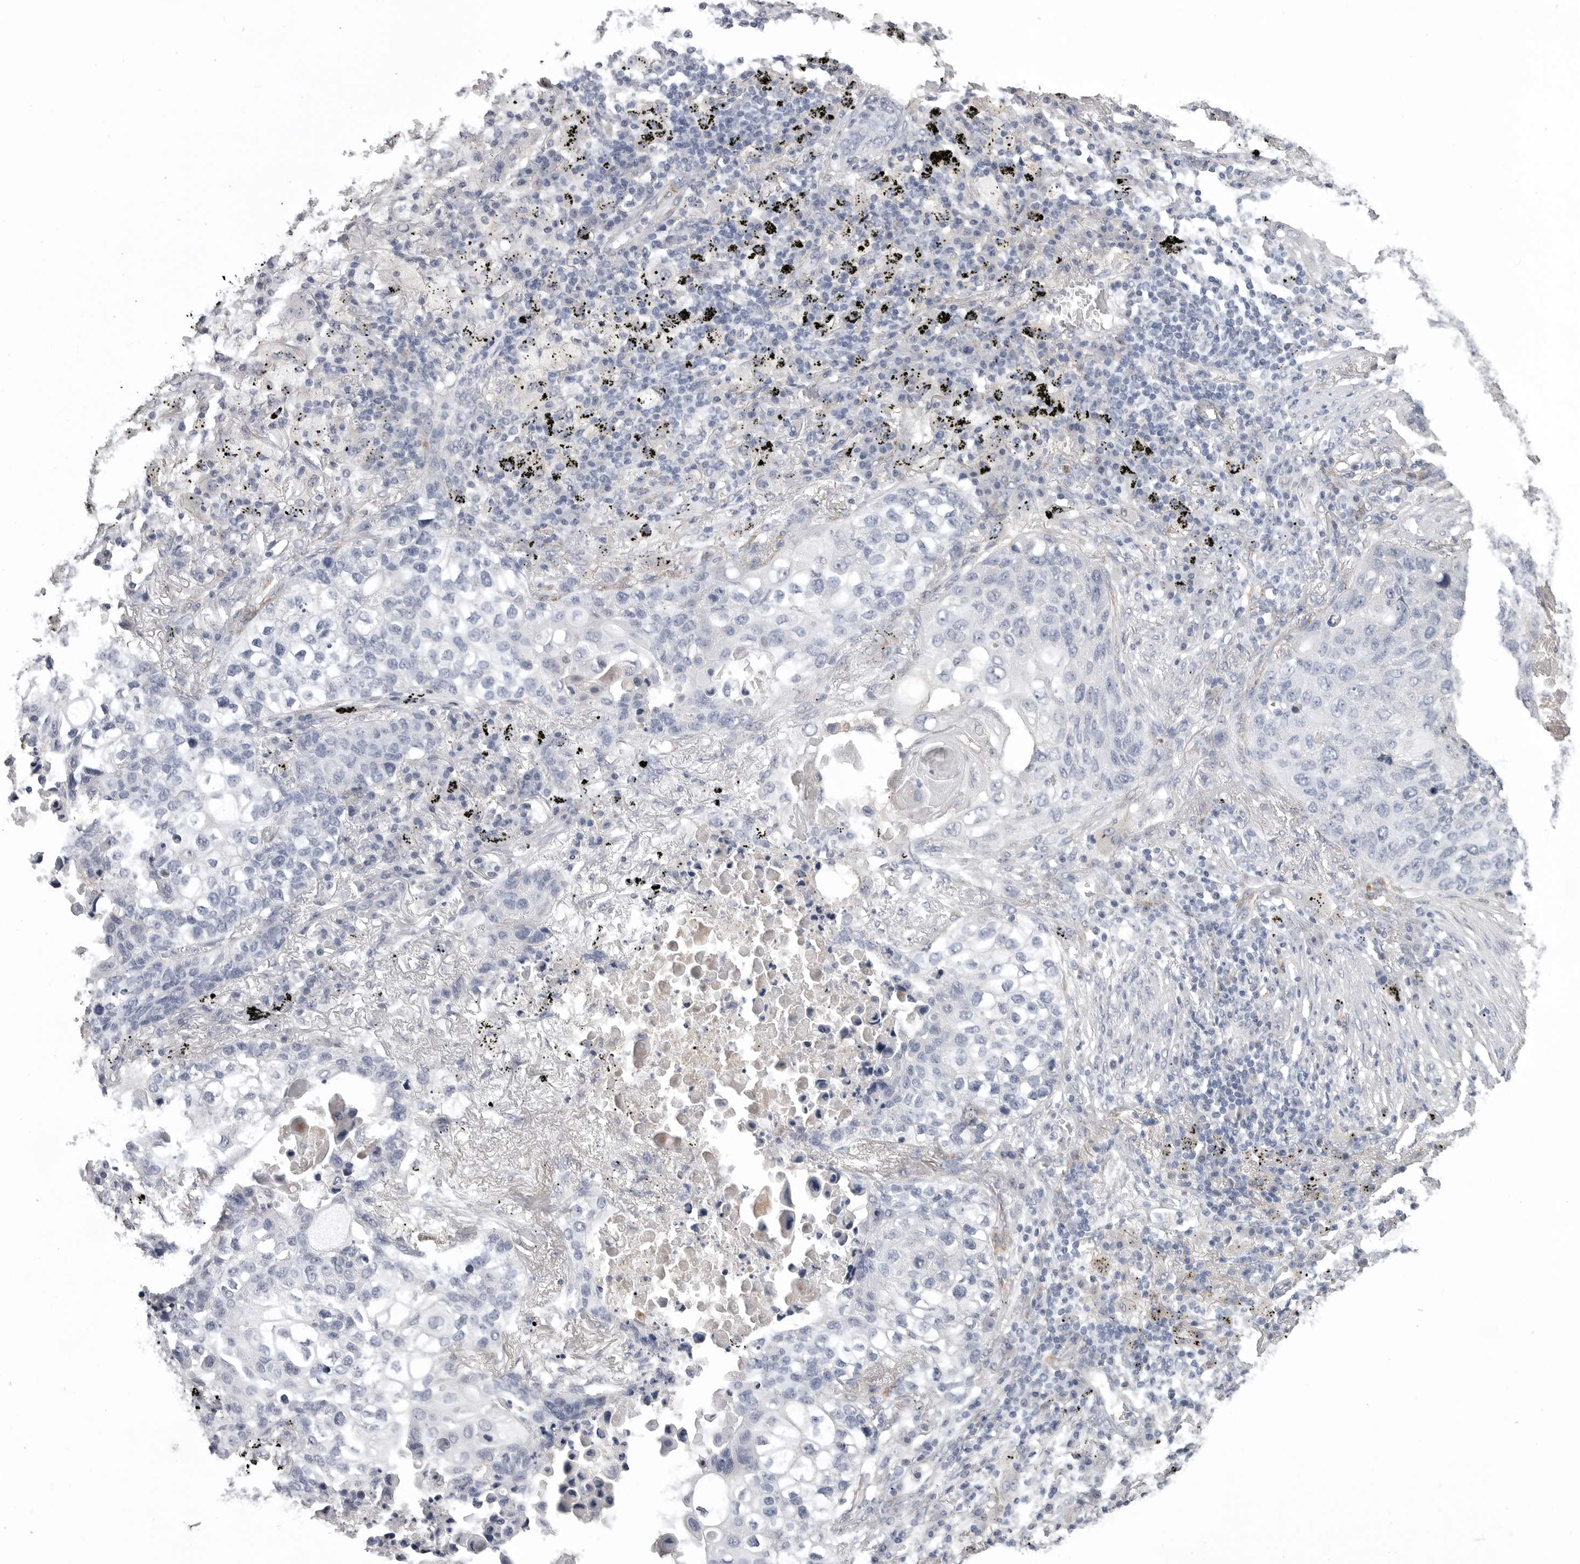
{"staining": {"intensity": "negative", "quantity": "none", "location": "none"}, "tissue": "lung cancer", "cell_type": "Tumor cells", "image_type": "cancer", "snomed": [{"axis": "morphology", "description": "Squamous cell carcinoma, NOS"}, {"axis": "topography", "description": "Lung"}], "caption": "Image shows no significant protein expression in tumor cells of squamous cell carcinoma (lung). Nuclei are stained in blue.", "gene": "SERPING1", "patient": {"sex": "female", "age": 63}}